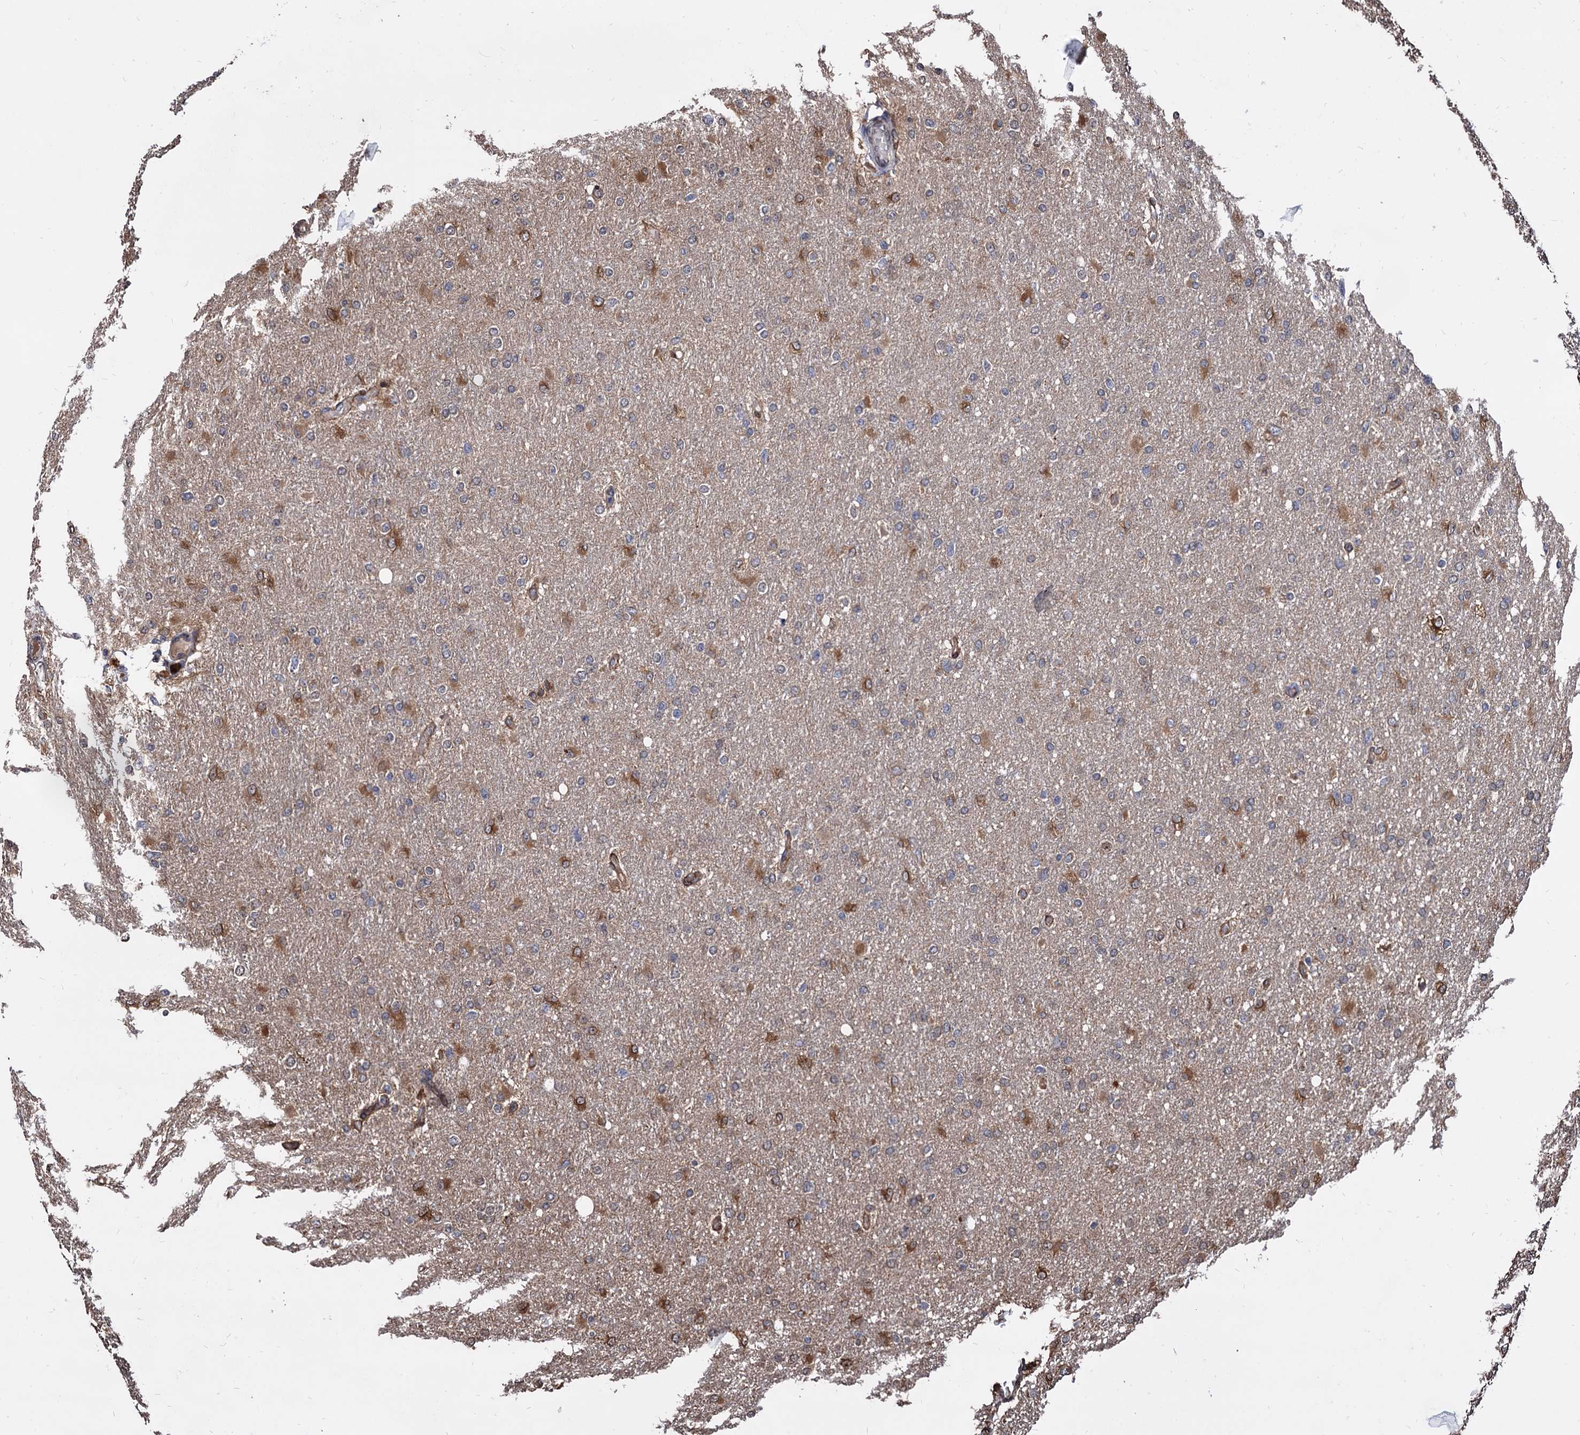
{"staining": {"intensity": "weak", "quantity": "<25%", "location": "cytoplasmic/membranous"}, "tissue": "glioma", "cell_type": "Tumor cells", "image_type": "cancer", "snomed": [{"axis": "morphology", "description": "Glioma, malignant, High grade"}, {"axis": "topography", "description": "Cerebral cortex"}], "caption": "Tumor cells are negative for protein expression in human glioma. (Immunohistochemistry, brightfield microscopy, high magnification).", "gene": "ANKRD12", "patient": {"sex": "female", "age": 36}}